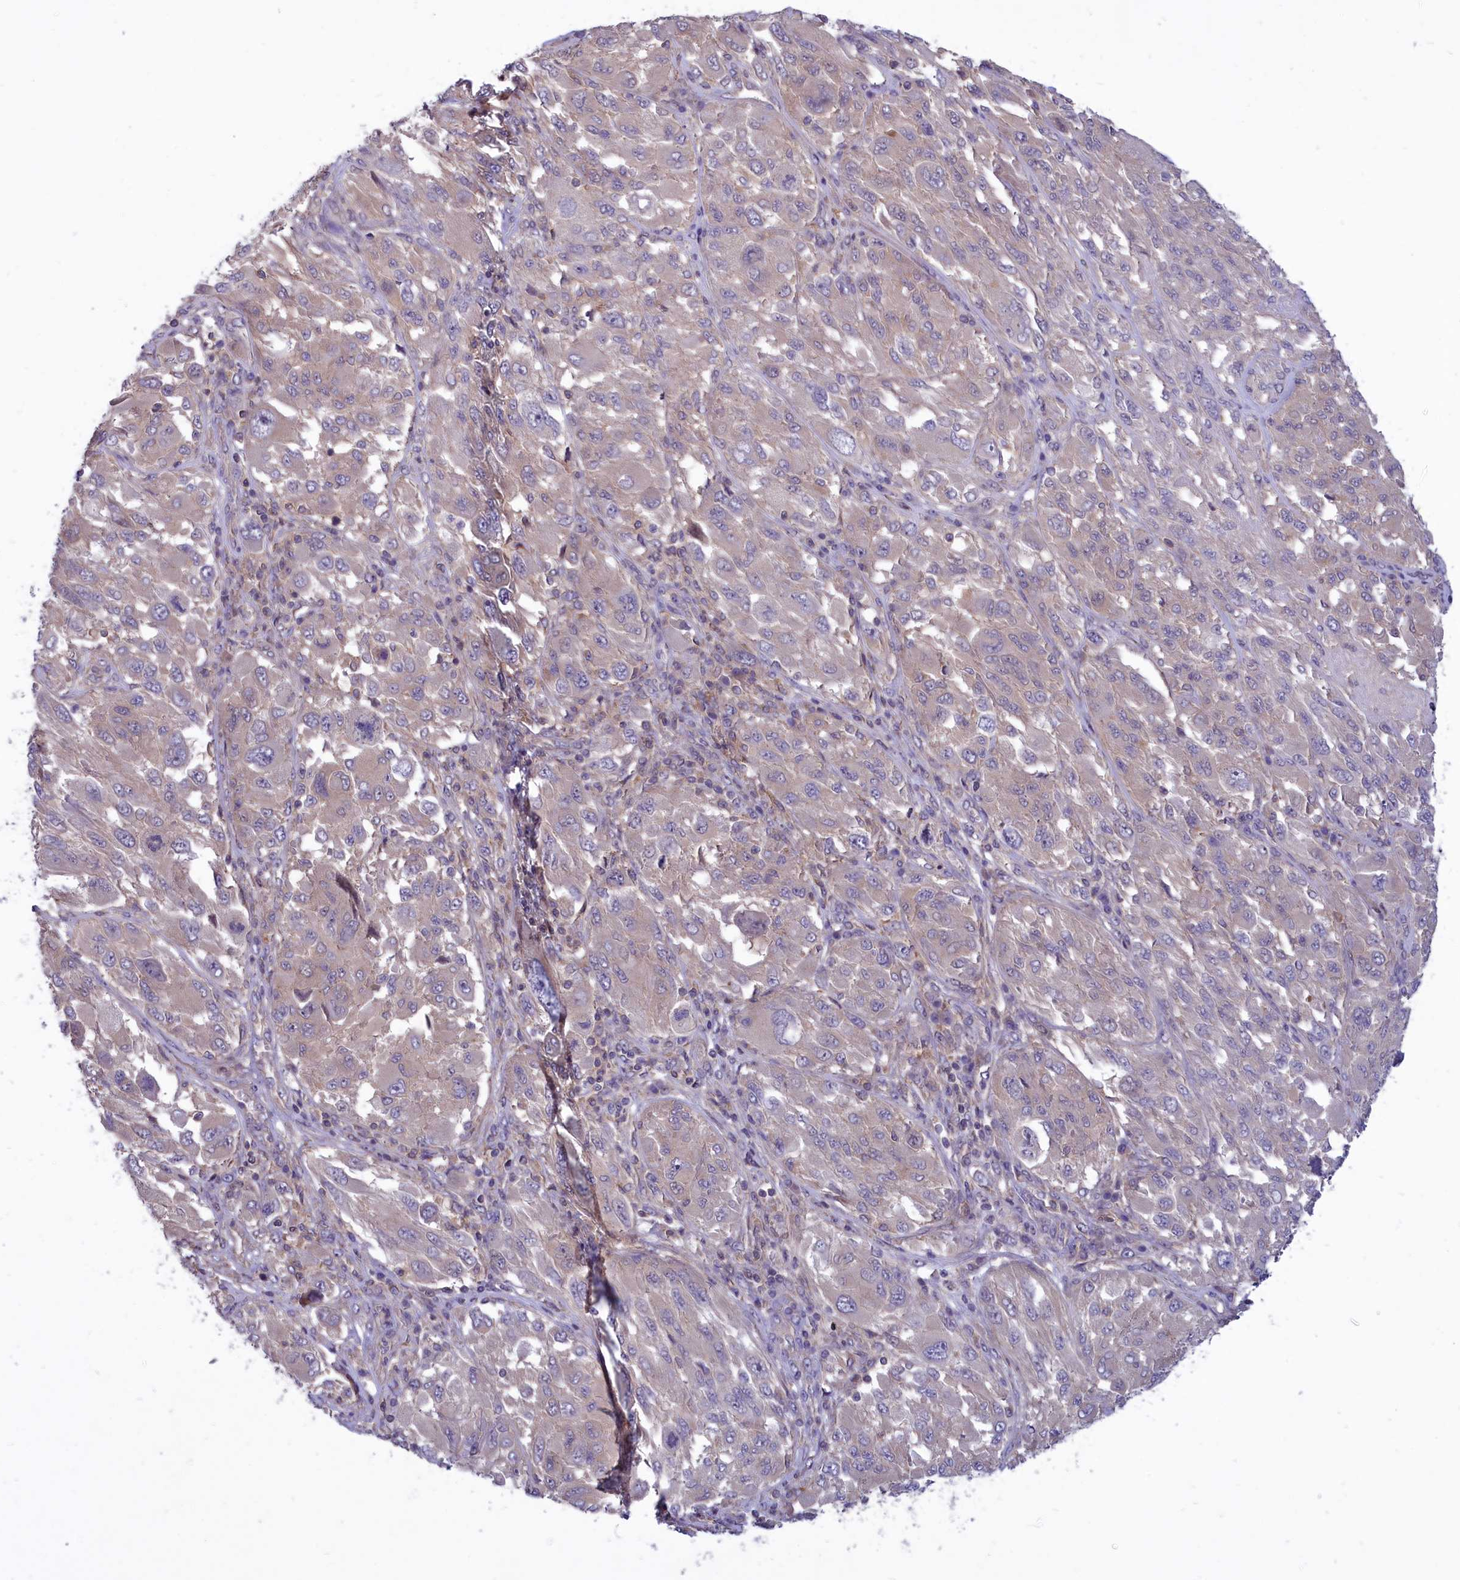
{"staining": {"intensity": "negative", "quantity": "none", "location": "none"}, "tissue": "melanoma", "cell_type": "Tumor cells", "image_type": "cancer", "snomed": [{"axis": "morphology", "description": "Malignant melanoma, NOS"}, {"axis": "topography", "description": "Skin"}], "caption": "Photomicrograph shows no protein staining in tumor cells of malignant melanoma tissue.", "gene": "AMDHD2", "patient": {"sex": "female", "age": 91}}